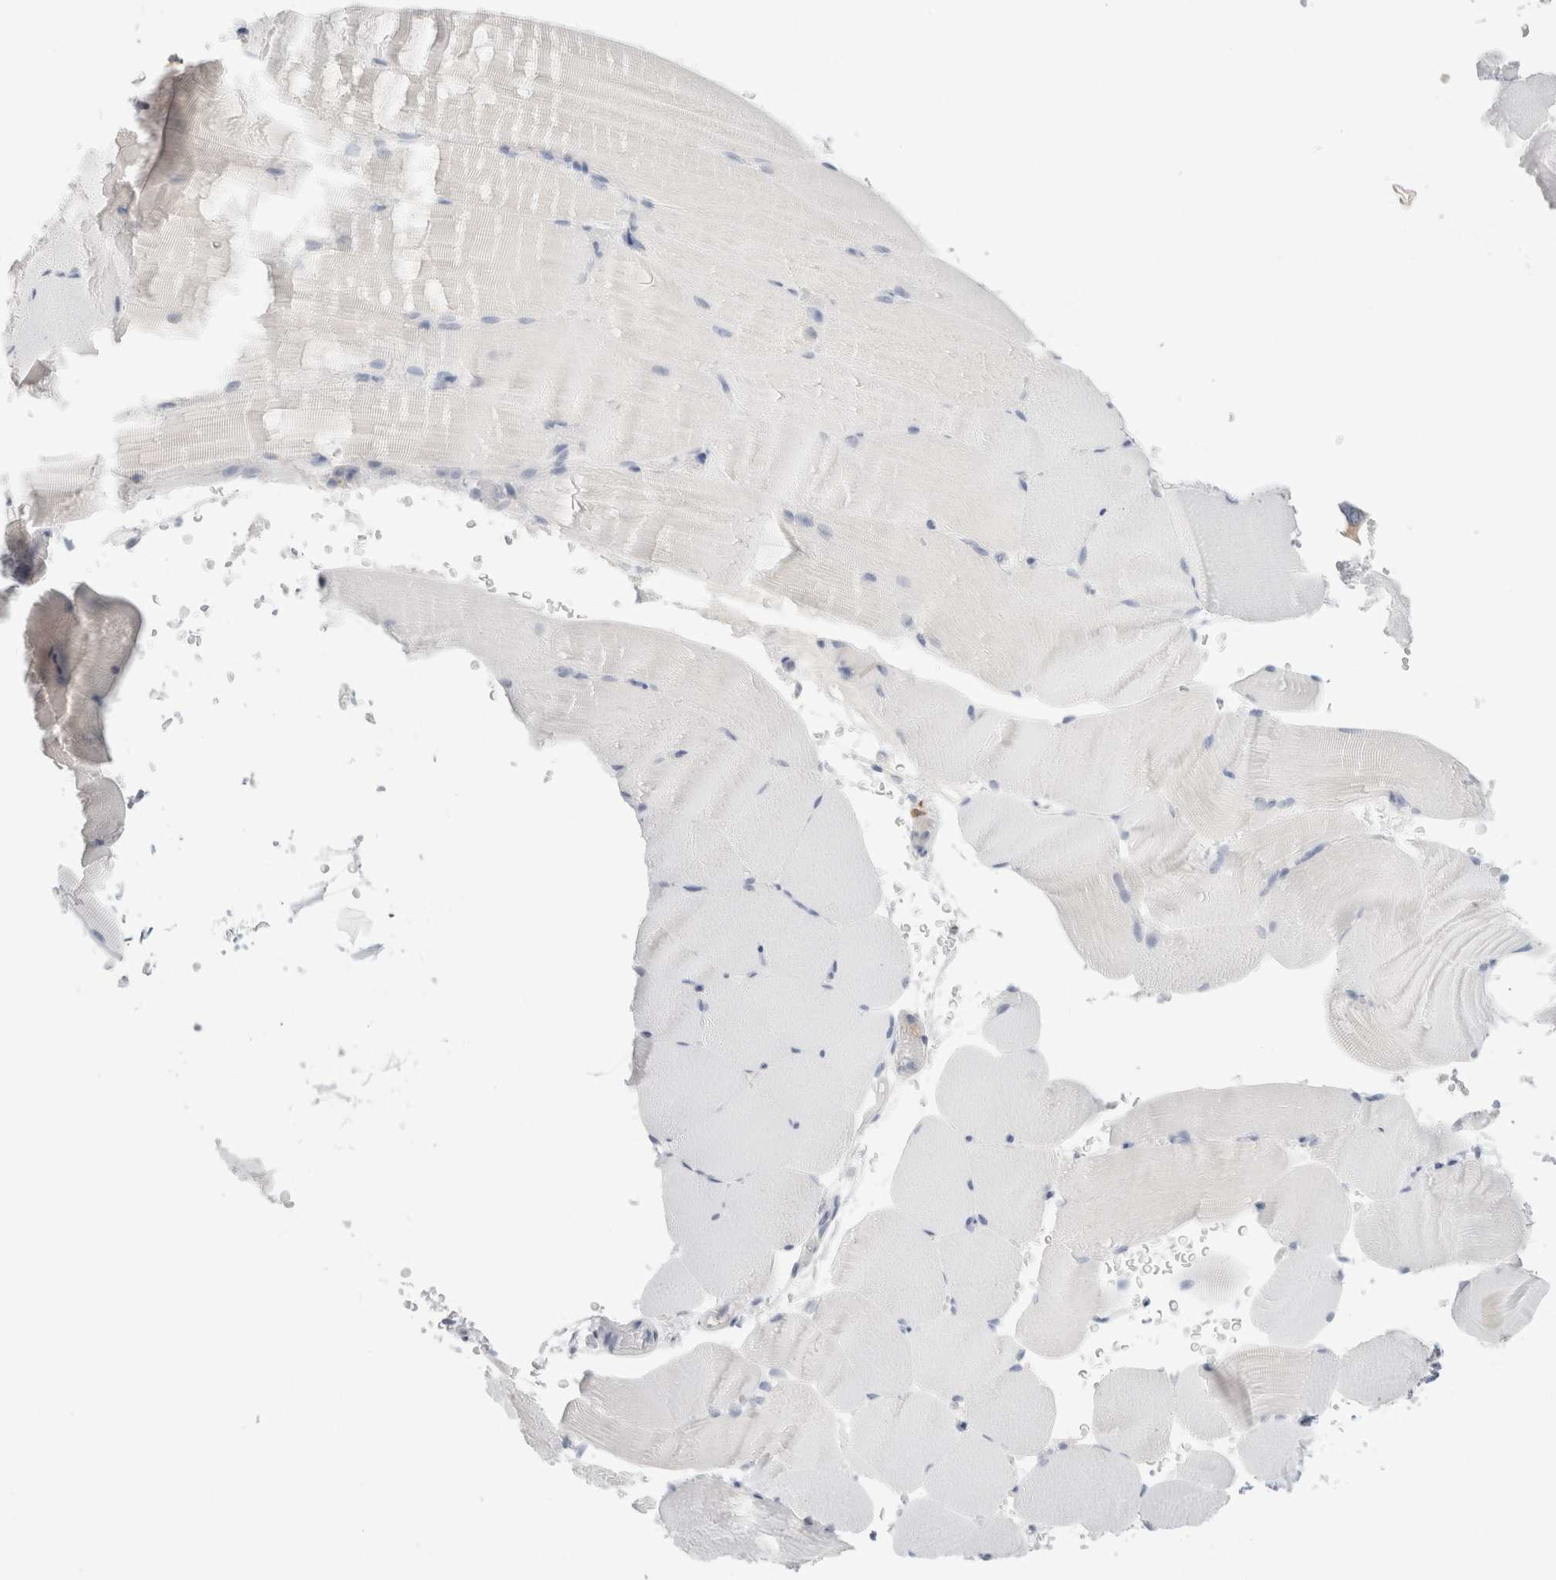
{"staining": {"intensity": "negative", "quantity": "none", "location": "none"}, "tissue": "skeletal muscle", "cell_type": "Myocytes", "image_type": "normal", "snomed": [{"axis": "morphology", "description": "Normal tissue, NOS"}, {"axis": "topography", "description": "Skeletal muscle"}, {"axis": "topography", "description": "Parathyroid gland"}], "caption": "Normal skeletal muscle was stained to show a protein in brown. There is no significant expression in myocytes. (Immunohistochemistry, brightfield microscopy, high magnification).", "gene": "CSK", "patient": {"sex": "female", "age": 37}}